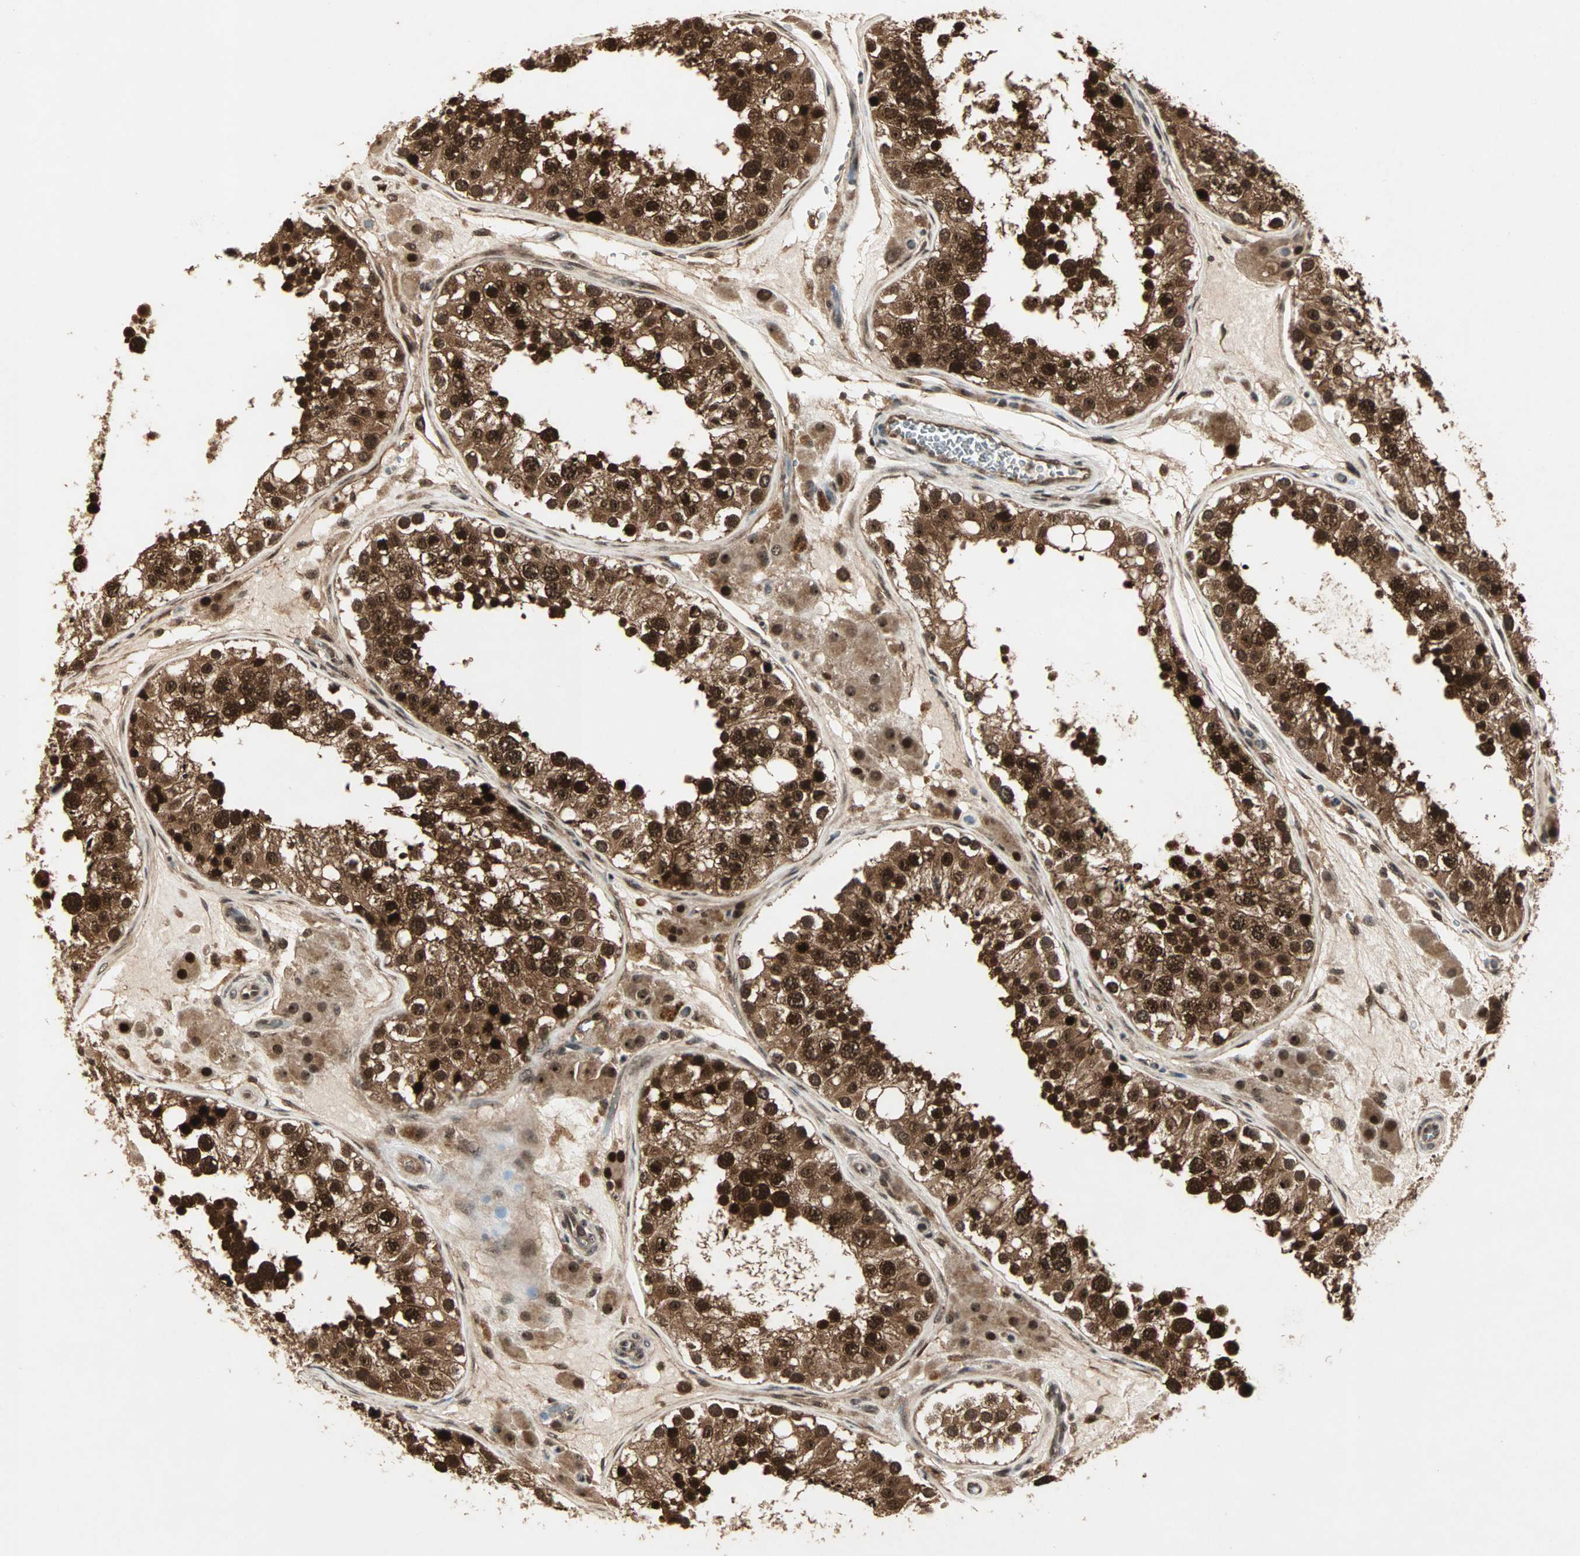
{"staining": {"intensity": "strong", "quantity": ">75%", "location": "cytoplasmic/membranous,nuclear"}, "tissue": "testis", "cell_type": "Cells in seminiferous ducts", "image_type": "normal", "snomed": [{"axis": "morphology", "description": "Normal tissue, NOS"}, {"axis": "topography", "description": "Testis"}], "caption": "Immunohistochemical staining of unremarkable human testis demonstrates high levels of strong cytoplasmic/membranous,nuclear staining in about >75% of cells in seminiferous ducts. Nuclei are stained in blue.", "gene": "CSNK2B", "patient": {"sex": "male", "age": 26}}